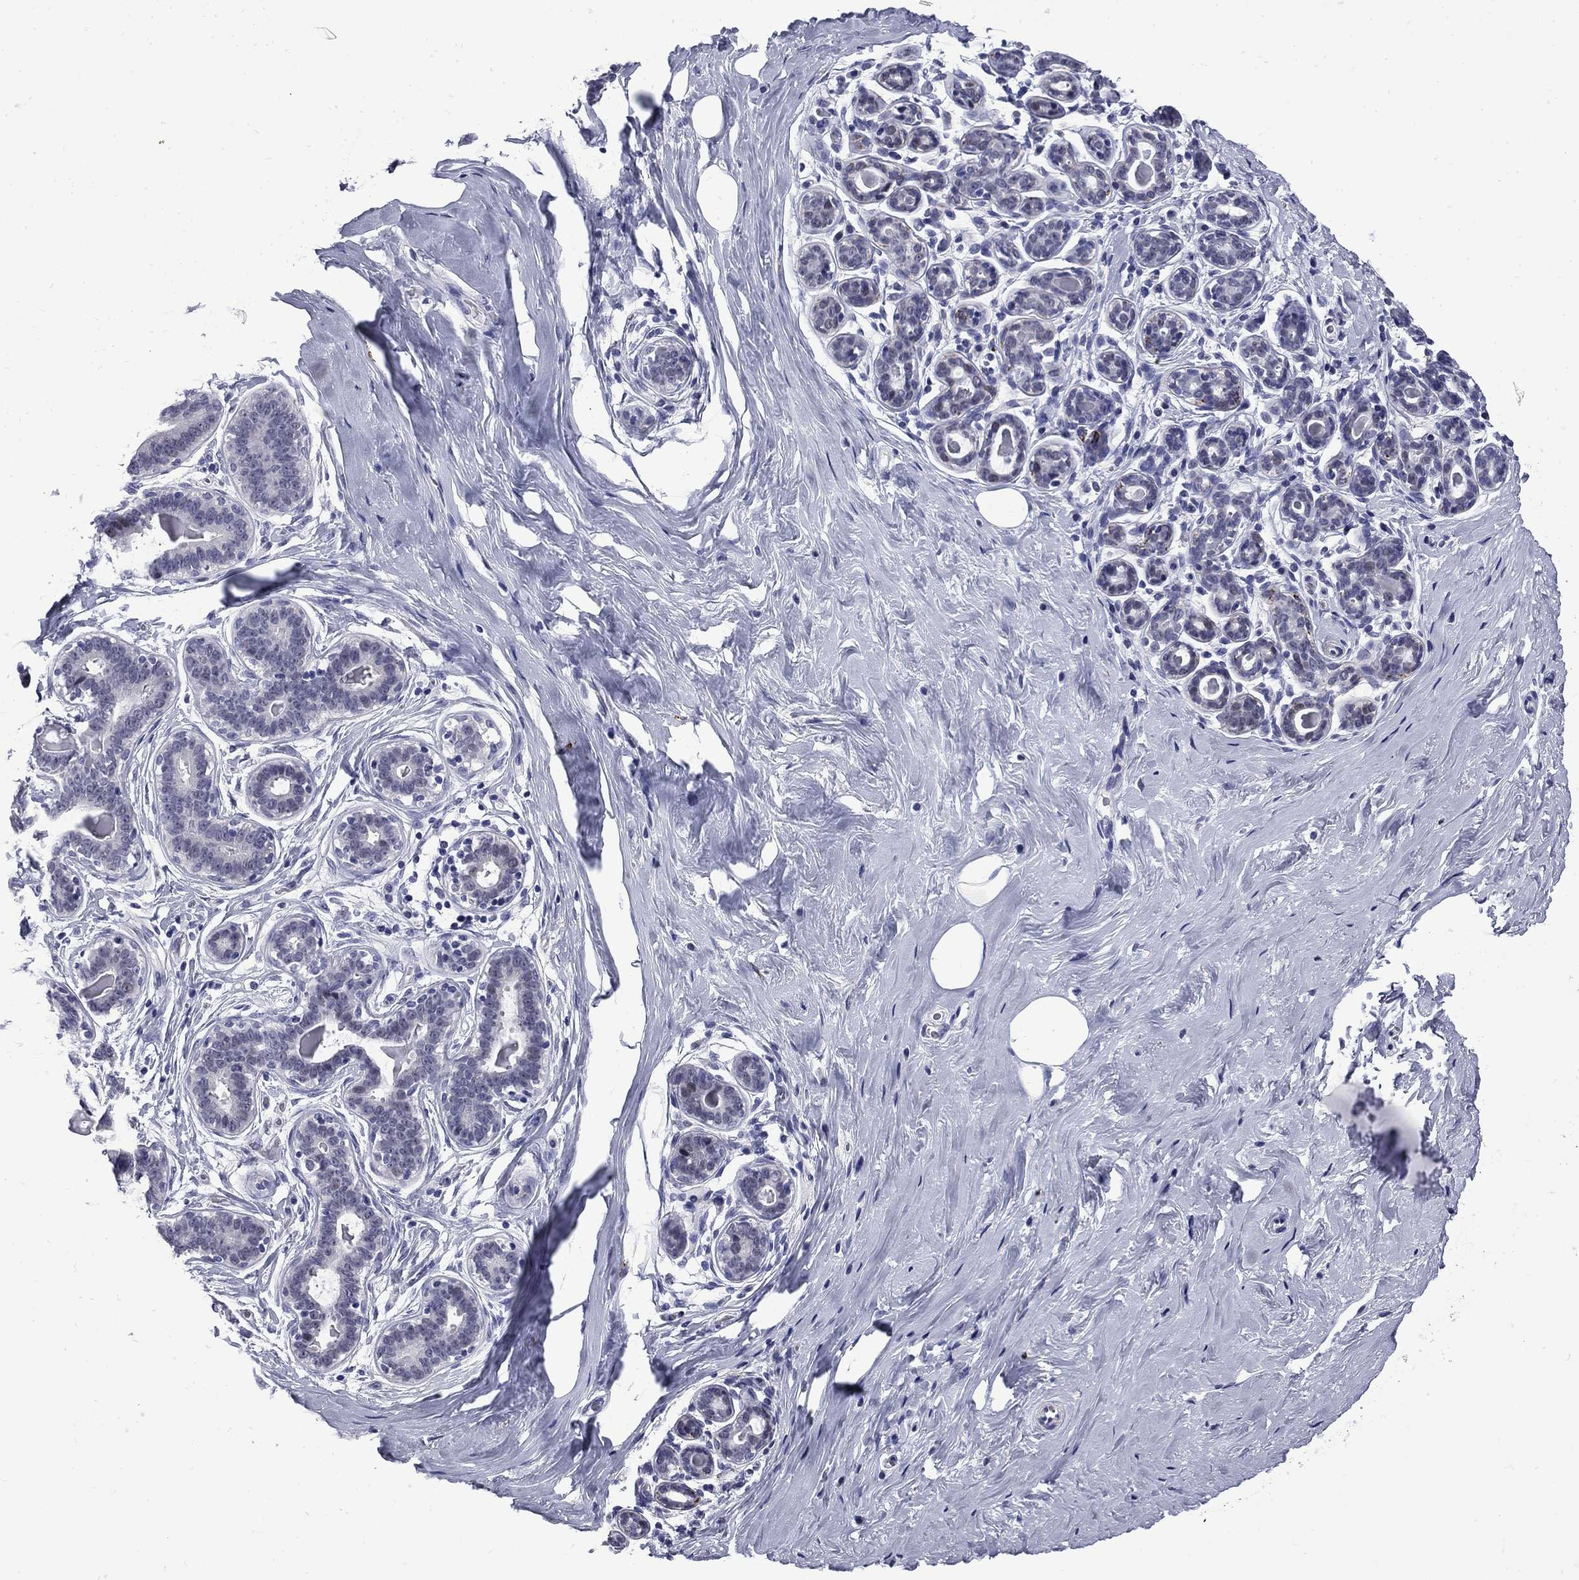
{"staining": {"intensity": "negative", "quantity": "none", "location": "none"}, "tissue": "breast", "cell_type": "Adipocytes", "image_type": "normal", "snomed": [{"axis": "morphology", "description": "Normal tissue, NOS"}, {"axis": "topography", "description": "Skin"}, {"axis": "topography", "description": "Breast"}], "caption": "The image reveals no significant expression in adipocytes of breast.", "gene": "MGARP", "patient": {"sex": "female", "age": 43}}